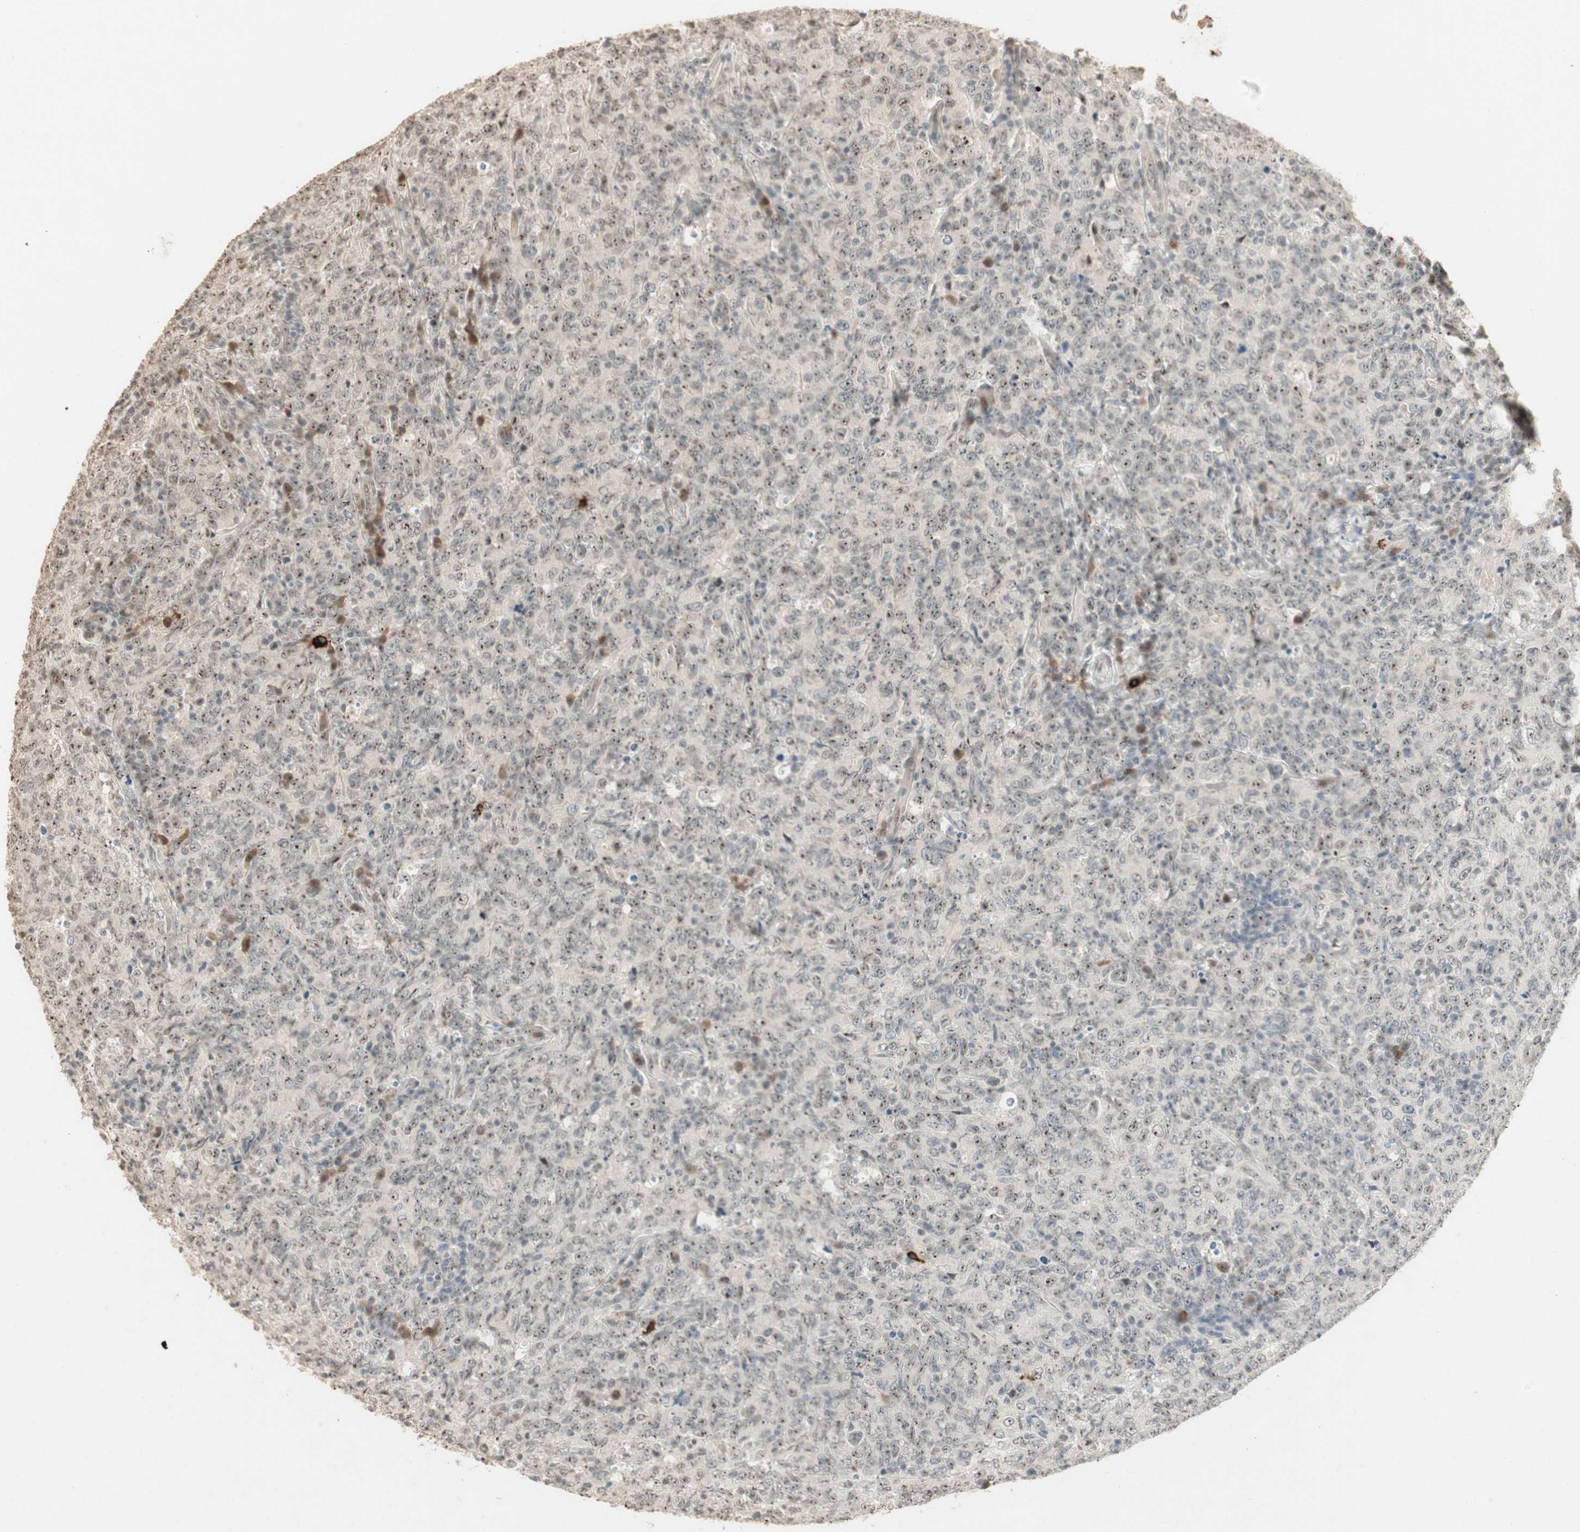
{"staining": {"intensity": "weak", "quantity": ">75%", "location": "nuclear"}, "tissue": "lymphoma", "cell_type": "Tumor cells", "image_type": "cancer", "snomed": [{"axis": "morphology", "description": "Malignant lymphoma, non-Hodgkin's type, High grade"}, {"axis": "topography", "description": "Tonsil"}], "caption": "The micrograph exhibits staining of high-grade malignant lymphoma, non-Hodgkin's type, revealing weak nuclear protein staining (brown color) within tumor cells. (Stains: DAB (3,3'-diaminobenzidine) in brown, nuclei in blue, Microscopy: brightfield microscopy at high magnification).", "gene": "ETV4", "patient": {"sex": "female", "age": 36}}